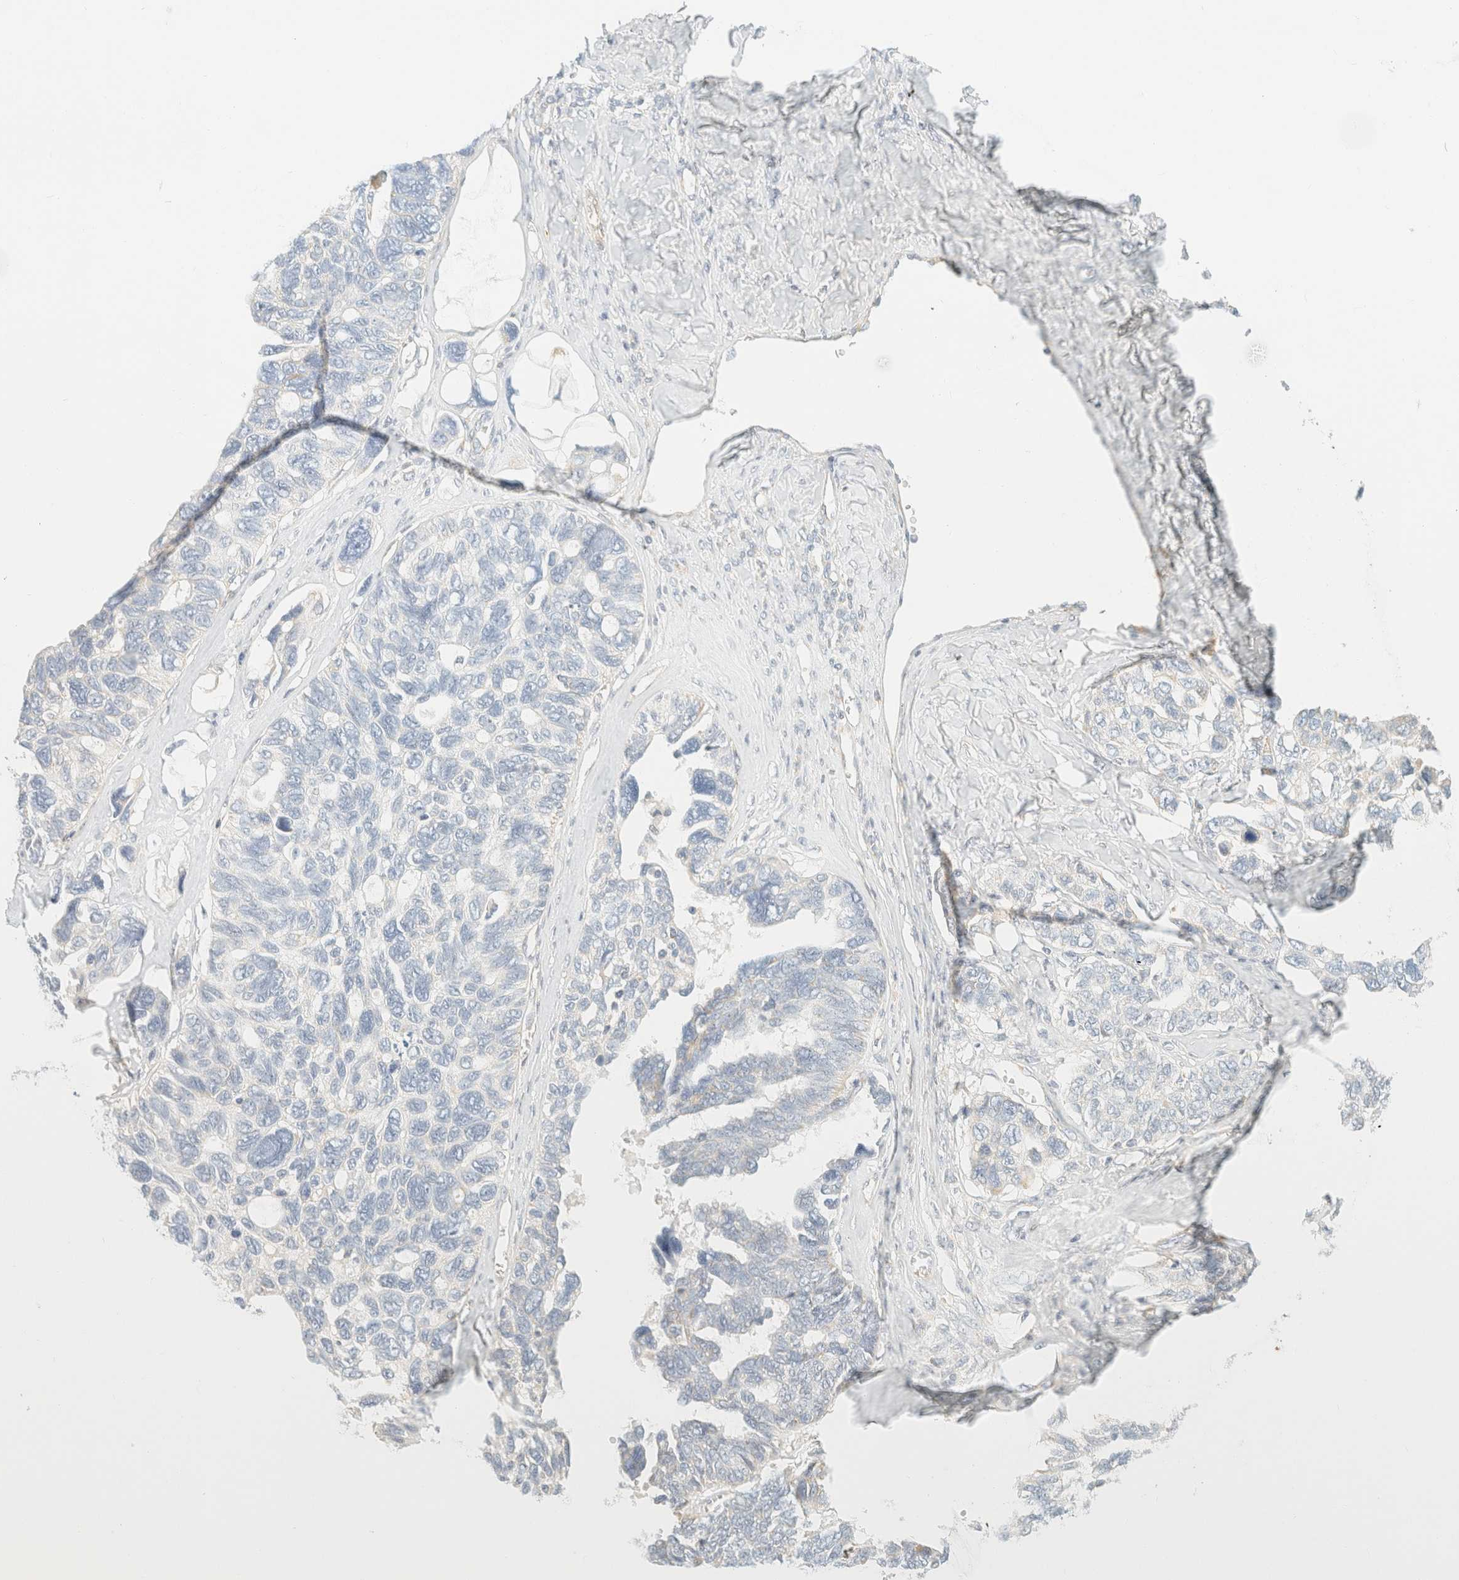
{"staining": {"intensity": "negative", "quantity": "none", "location": "none"}, "tissue": "ovarian cancer", "cell_type": "Tumor cells", "image_type": "cancer", "snomed": [{"axis": "morphology", "description": "Cystadenocarcinoma, serous, NOS"}, {"axis": "topography", "description": "Ovary"}], "caption": "Immunohistochemistry (IHC) of human serous cystadenocarcinoma (ovarian) exhibits no staining in tumor cells.", "gene": "MRM3", "patient": {"sex": "female", "age": 79}}